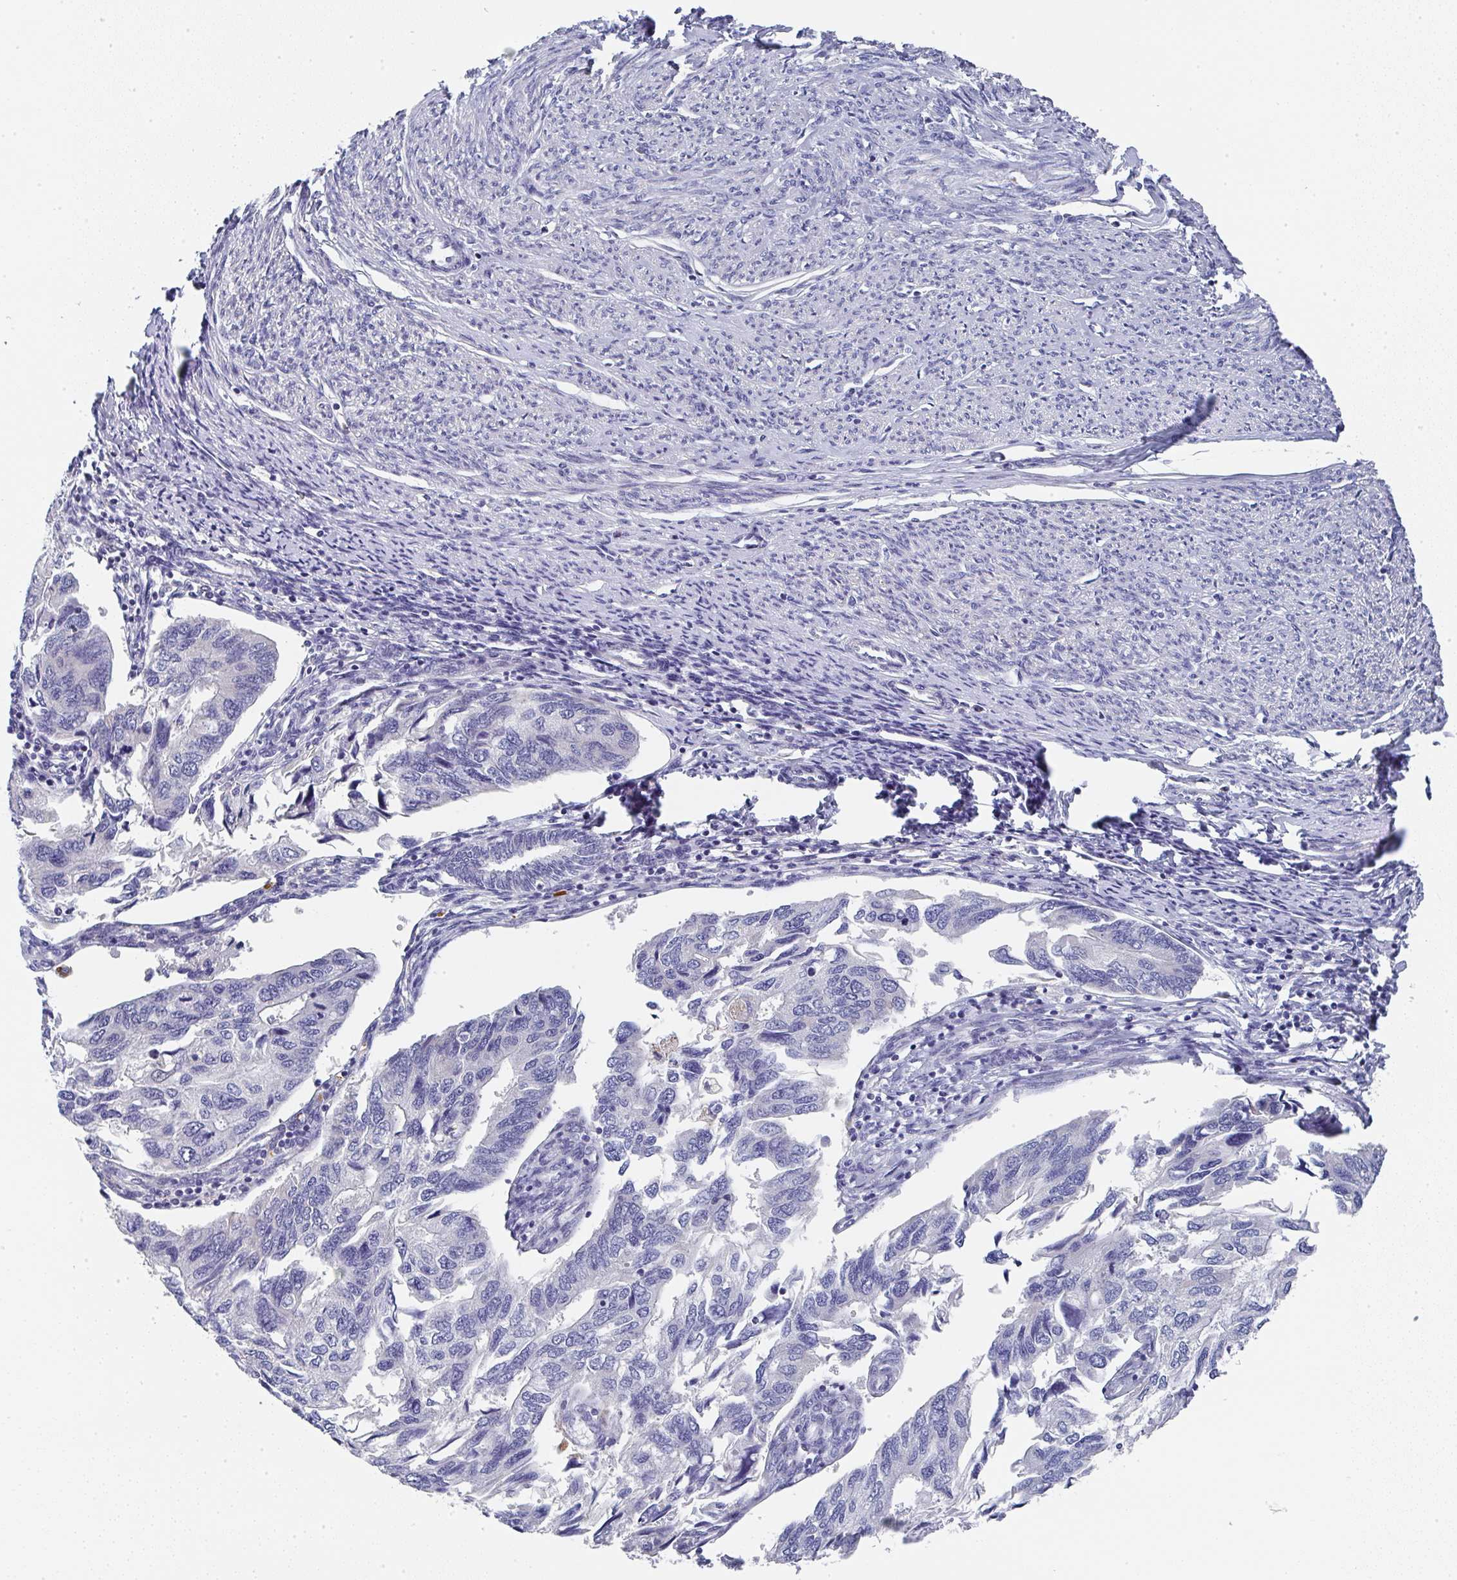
{"staining": {"intensity": "negative", "quantity": "none", "location": "none"}, "tissue": "endometrial cancer", "cell_type": "Tumor cells", "image_type": "cancer", "snomed": [{"axis": "morphology", "description": "Carcinoma, NOS"}, {"axis": "topography", "description": "Uterus"}], "caption": "Endometrial cancer (carcinoma) stained for a protein using immunohistochemistry (IHC) reveals no expression tumor cells.", "gene": "NCF1", "patient": {"sex": "female", "age": 76}}